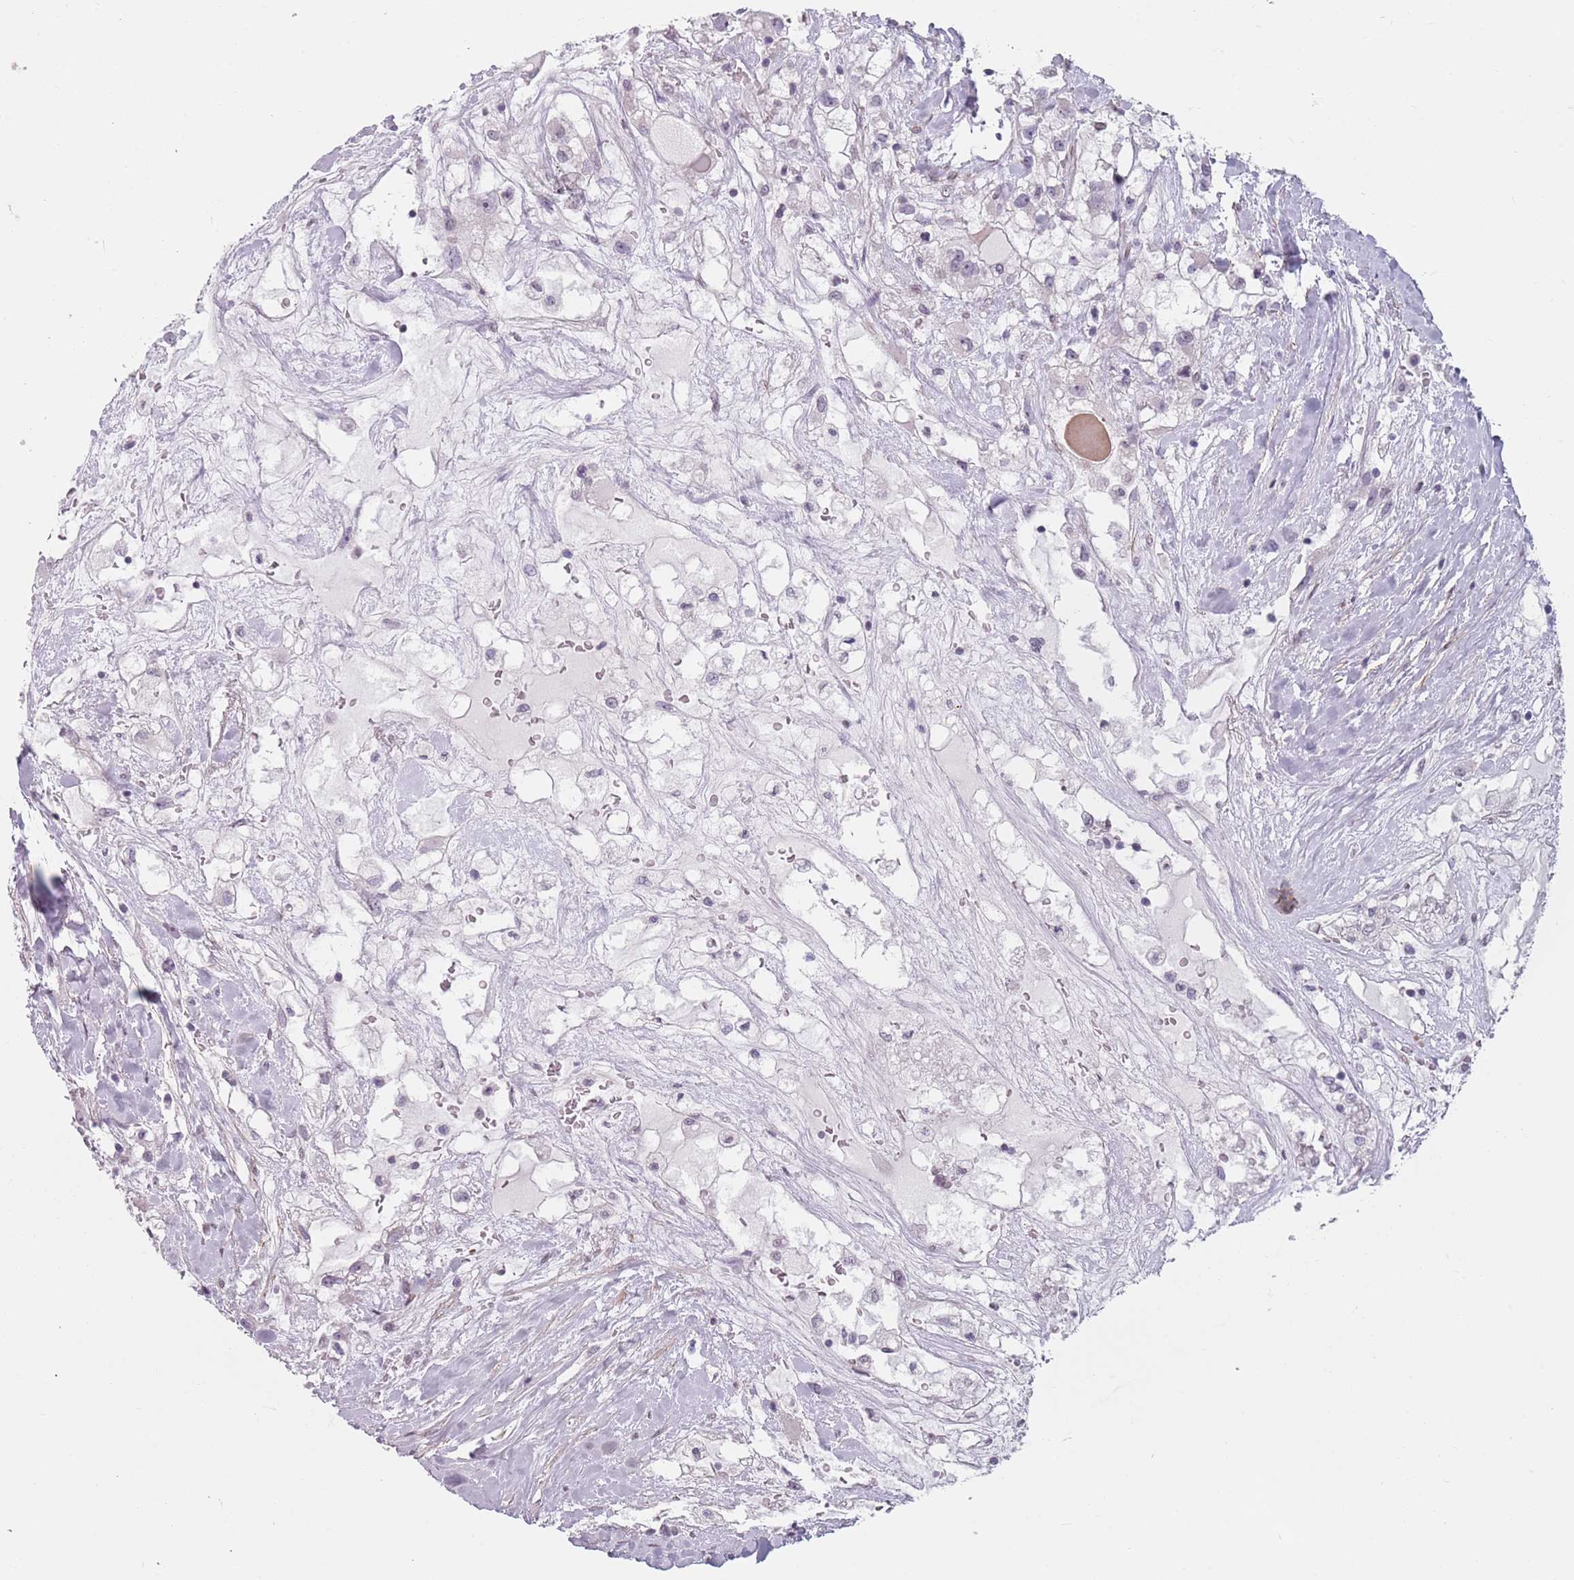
{"staining": {"intensity": "negative", "quantity": "none", "location": "none"}, "tissue": "renal cancer", "cell_type": "Tumor cells", "image_type": "cancer", "snomed": [{"axis": "morphology", "description": "Adenocarcinoma, NOS"}, {"axis": "topography", "description": "Kidney"}], "caption": "This is an immunohistochemistry image of human renal adenocarcinoma. There is no positivity in tumor cells.", "gene": "TMC4", "patient": {"sex": "male", "age": 59}}